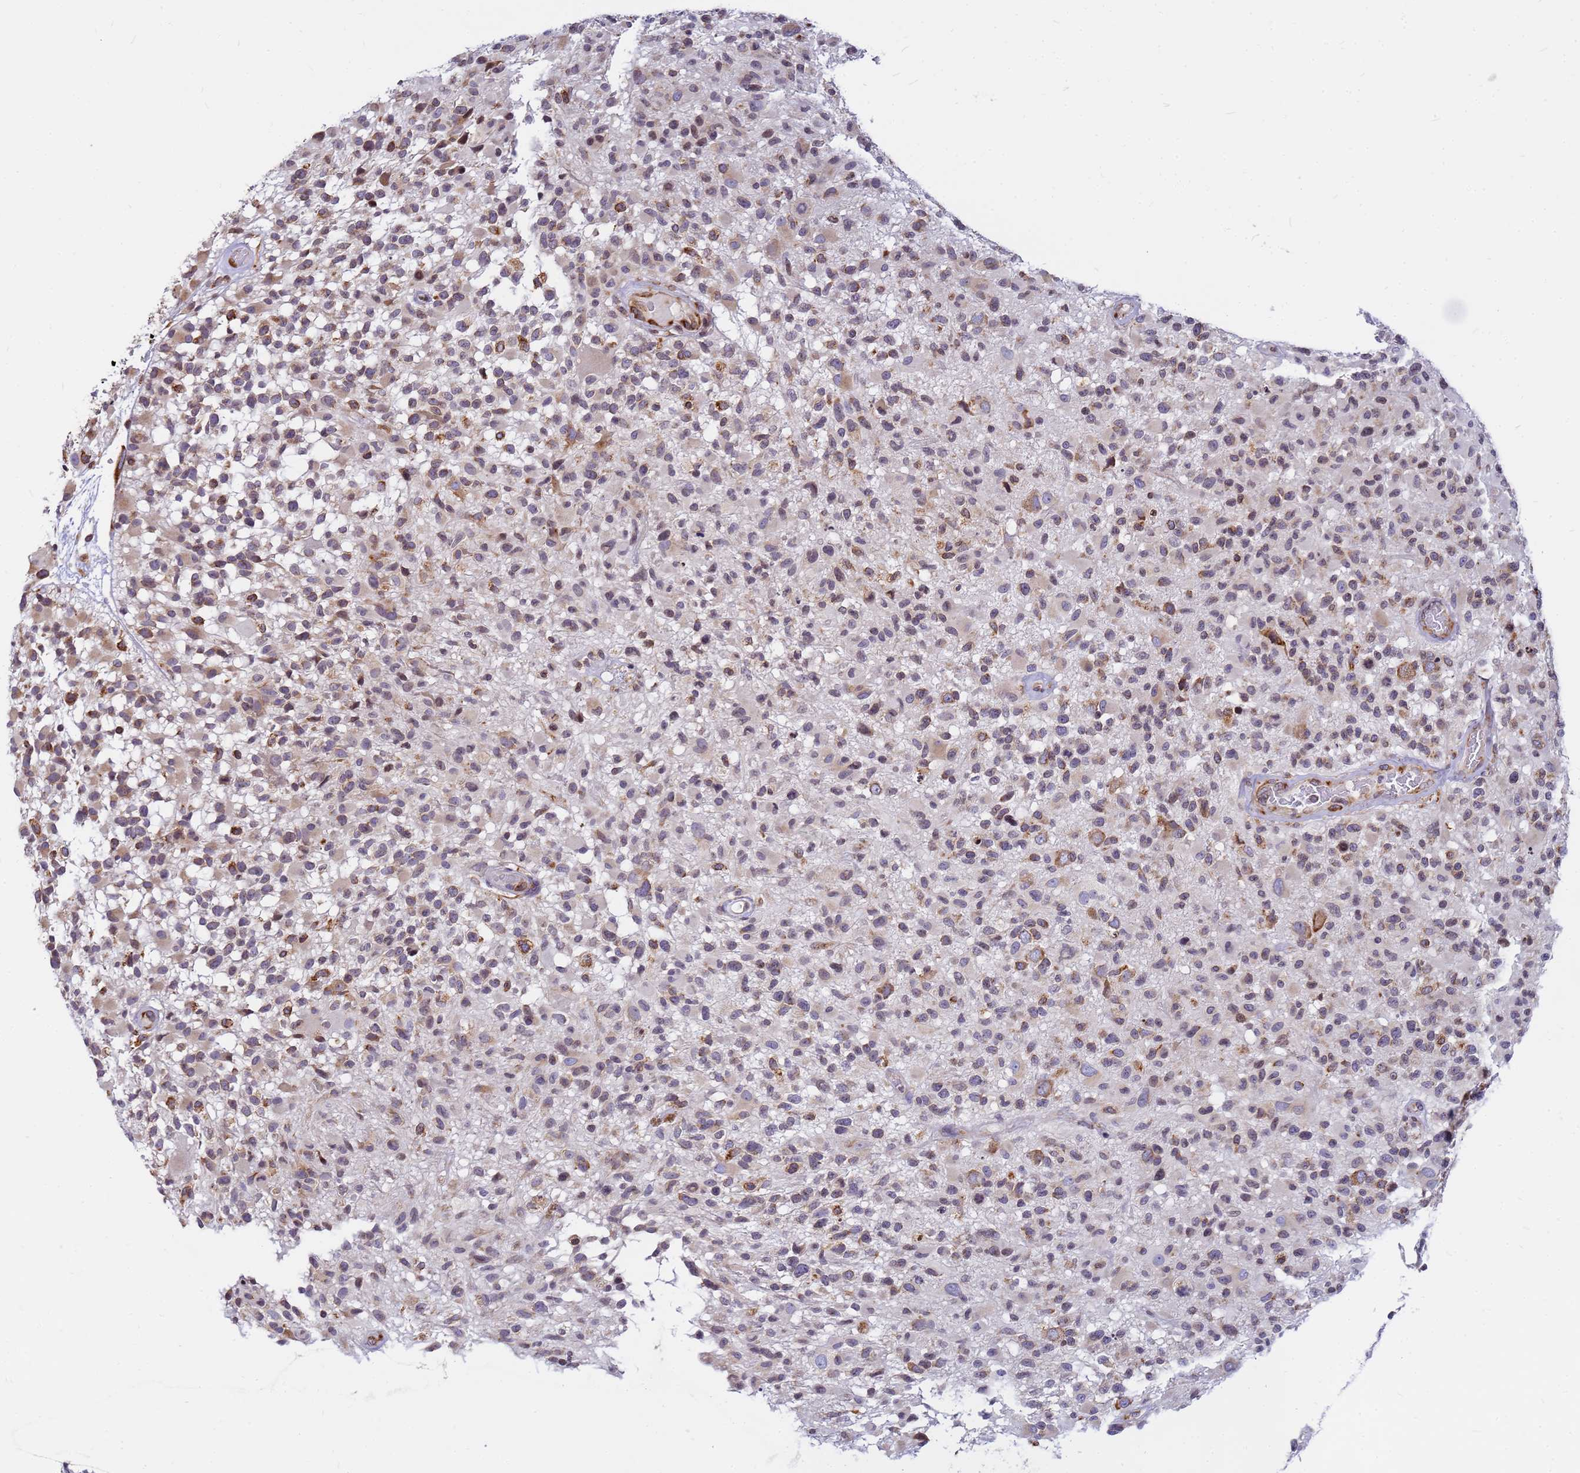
{"staining": {"intensity": "moderate", "quantity": "25%-75%", "location": "cytoplasmic/membranous"}, "tissue": "glioma", "cell_type": "Tumor cells", "image_type": "cancer", "snomed": [{"axis": "morphology", "description": "Glioma, malignant, High grade"}, {"axis": "morphology", "description": "Glioblastoma, NOS"}, {"axis": "topography", "description": "Brain"}], "caption": "Malignant glioma (high-grade) stained for a protein demonstrates moderate cytoplasmic/membranous positivity in tumor cells.", "gene": "SSR4", "patient": {"sex": "male", "age": 60}}